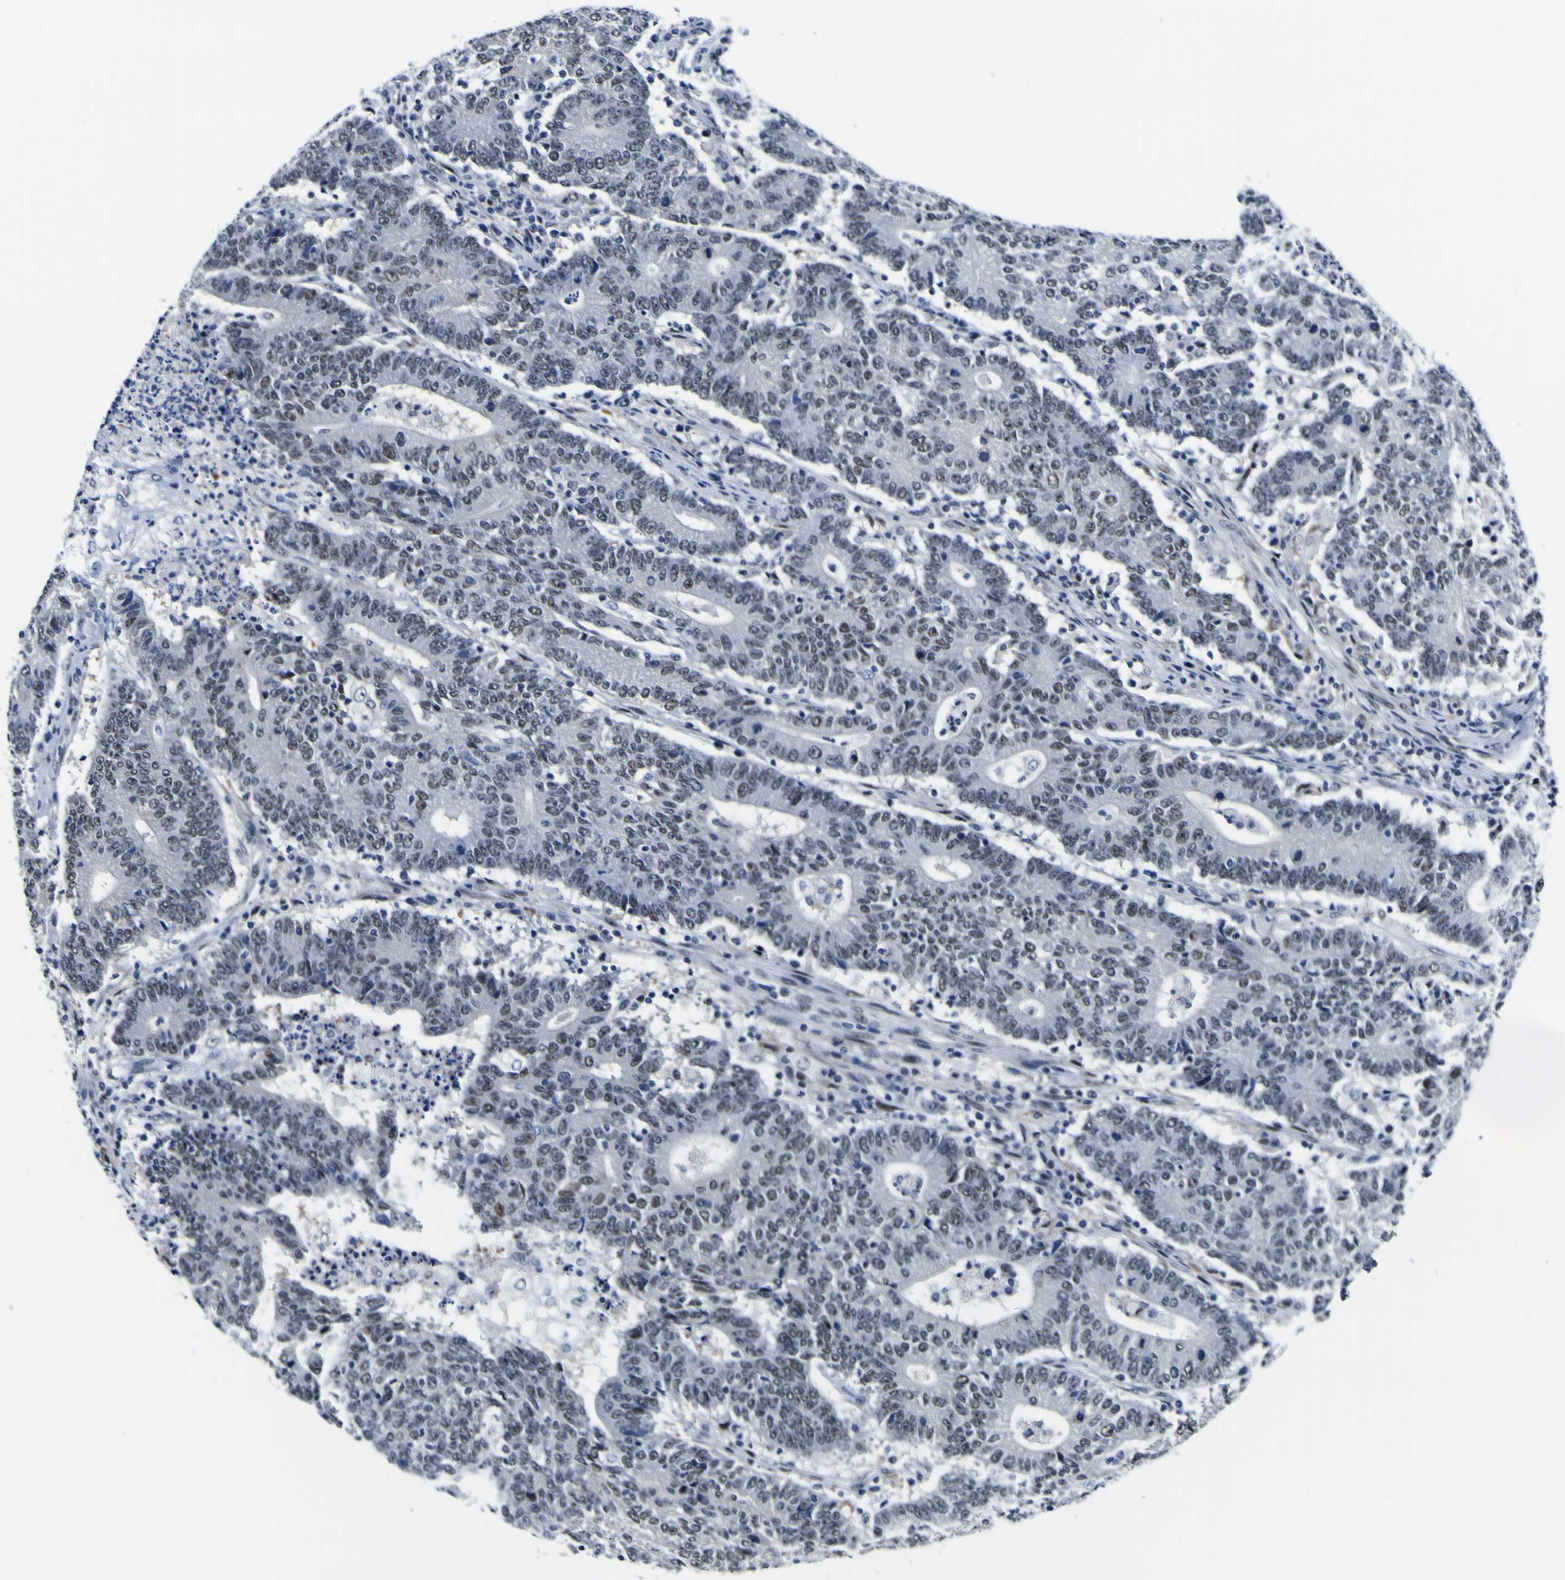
{"staining": {"intensity": "weak", "quantity": "25%-75%", "location": "nuclear"}, "tissue": "colorectal cancer", "cell_type": "Tumor cells", "image_type": "cancer", "snomed": [{"axis": "morphology", "description": "Normal tissue, NOS"}, {"axis": "morphology", "description": "Adenocarcinoma, NOS"}, {"axis": "topography", "description": "Colon"}], "caption": "Adenocarcinoma (colorectal) stained with a brown dye exhibits weak nuclear positive staining in about 25%-75% of tumor cells.", "gene": "CUL4B", "patient": {"sex": "female", "age": 75}}